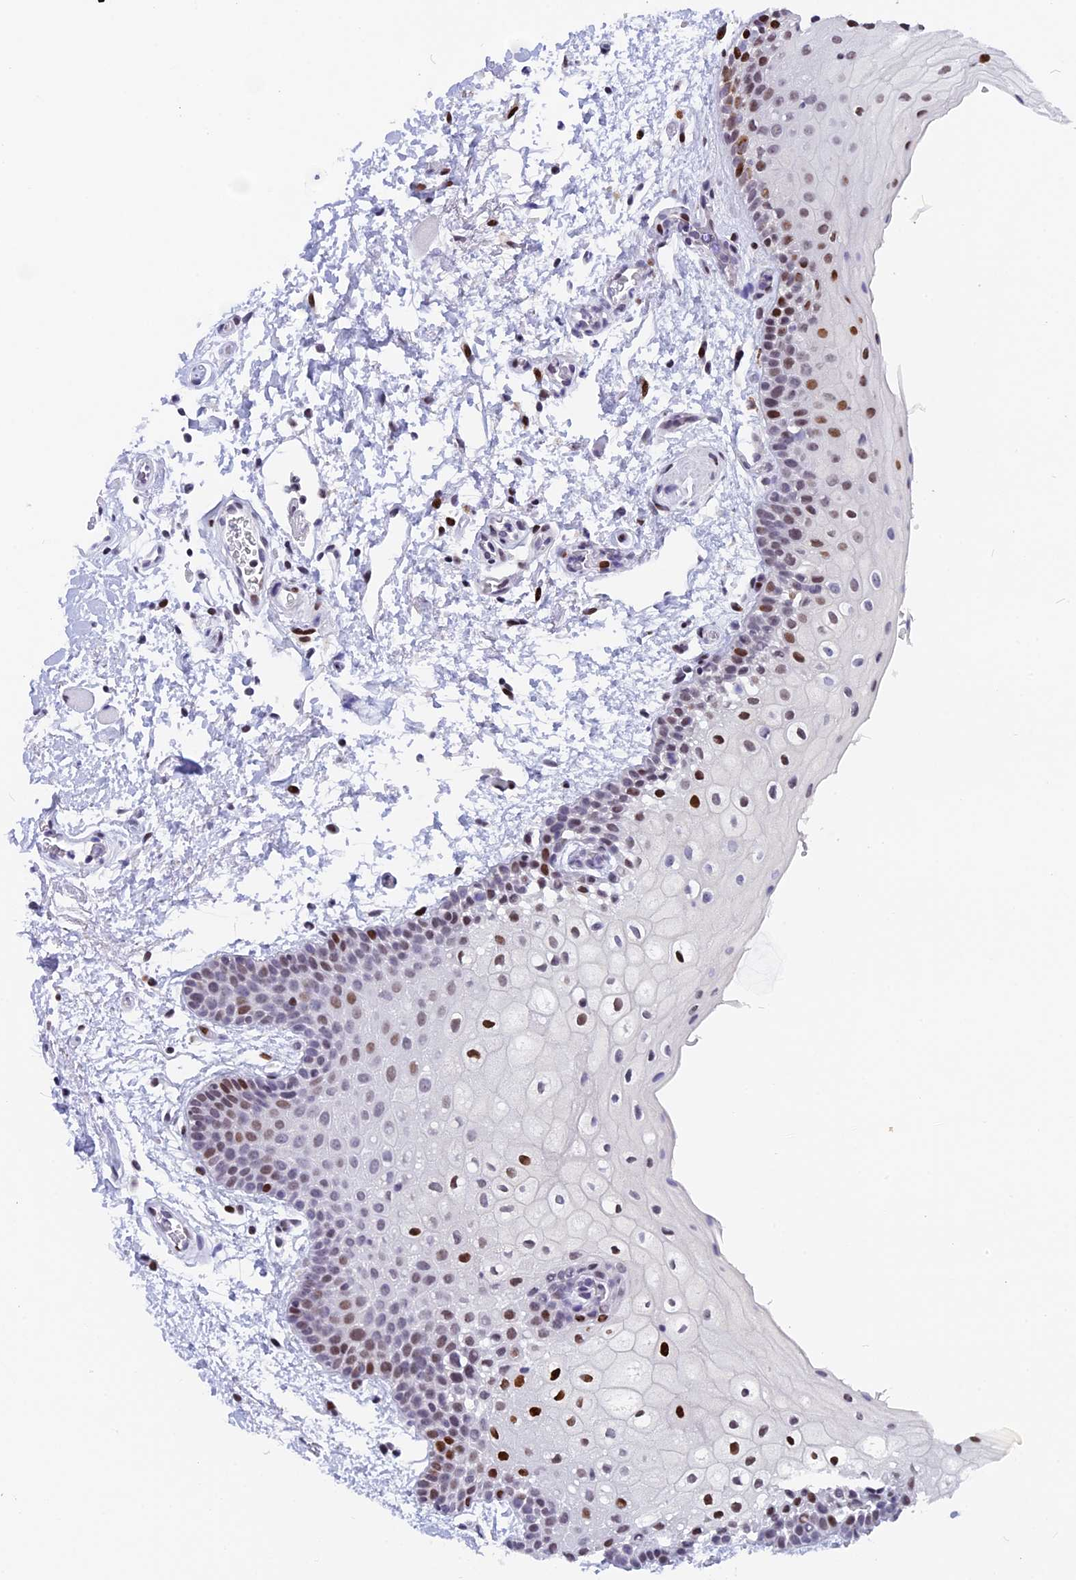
{"staining": {"intensity": "strong", "quantity": "<25%", "location": "nuclear"}, "tissue": "oral mucosa", "cell_type": "Squamous epithelial cells", "image_type": "normal", "snomed": [{"axis": "morphology", "description": "Normal tissue, NOS"}, {"axis": "topography", "description": "Oral tissue"}], "caption": "A histopathology image of oral mucosa stained for a protein shows strong nuclear brown staining in squamous epithelial cells. (DAB (3,3'-diaminobenzidine) = brown stain, brightfield microscopy at high magnification).", "gene": "NSA2", "patient": {"sex": "male", "age": 62}}